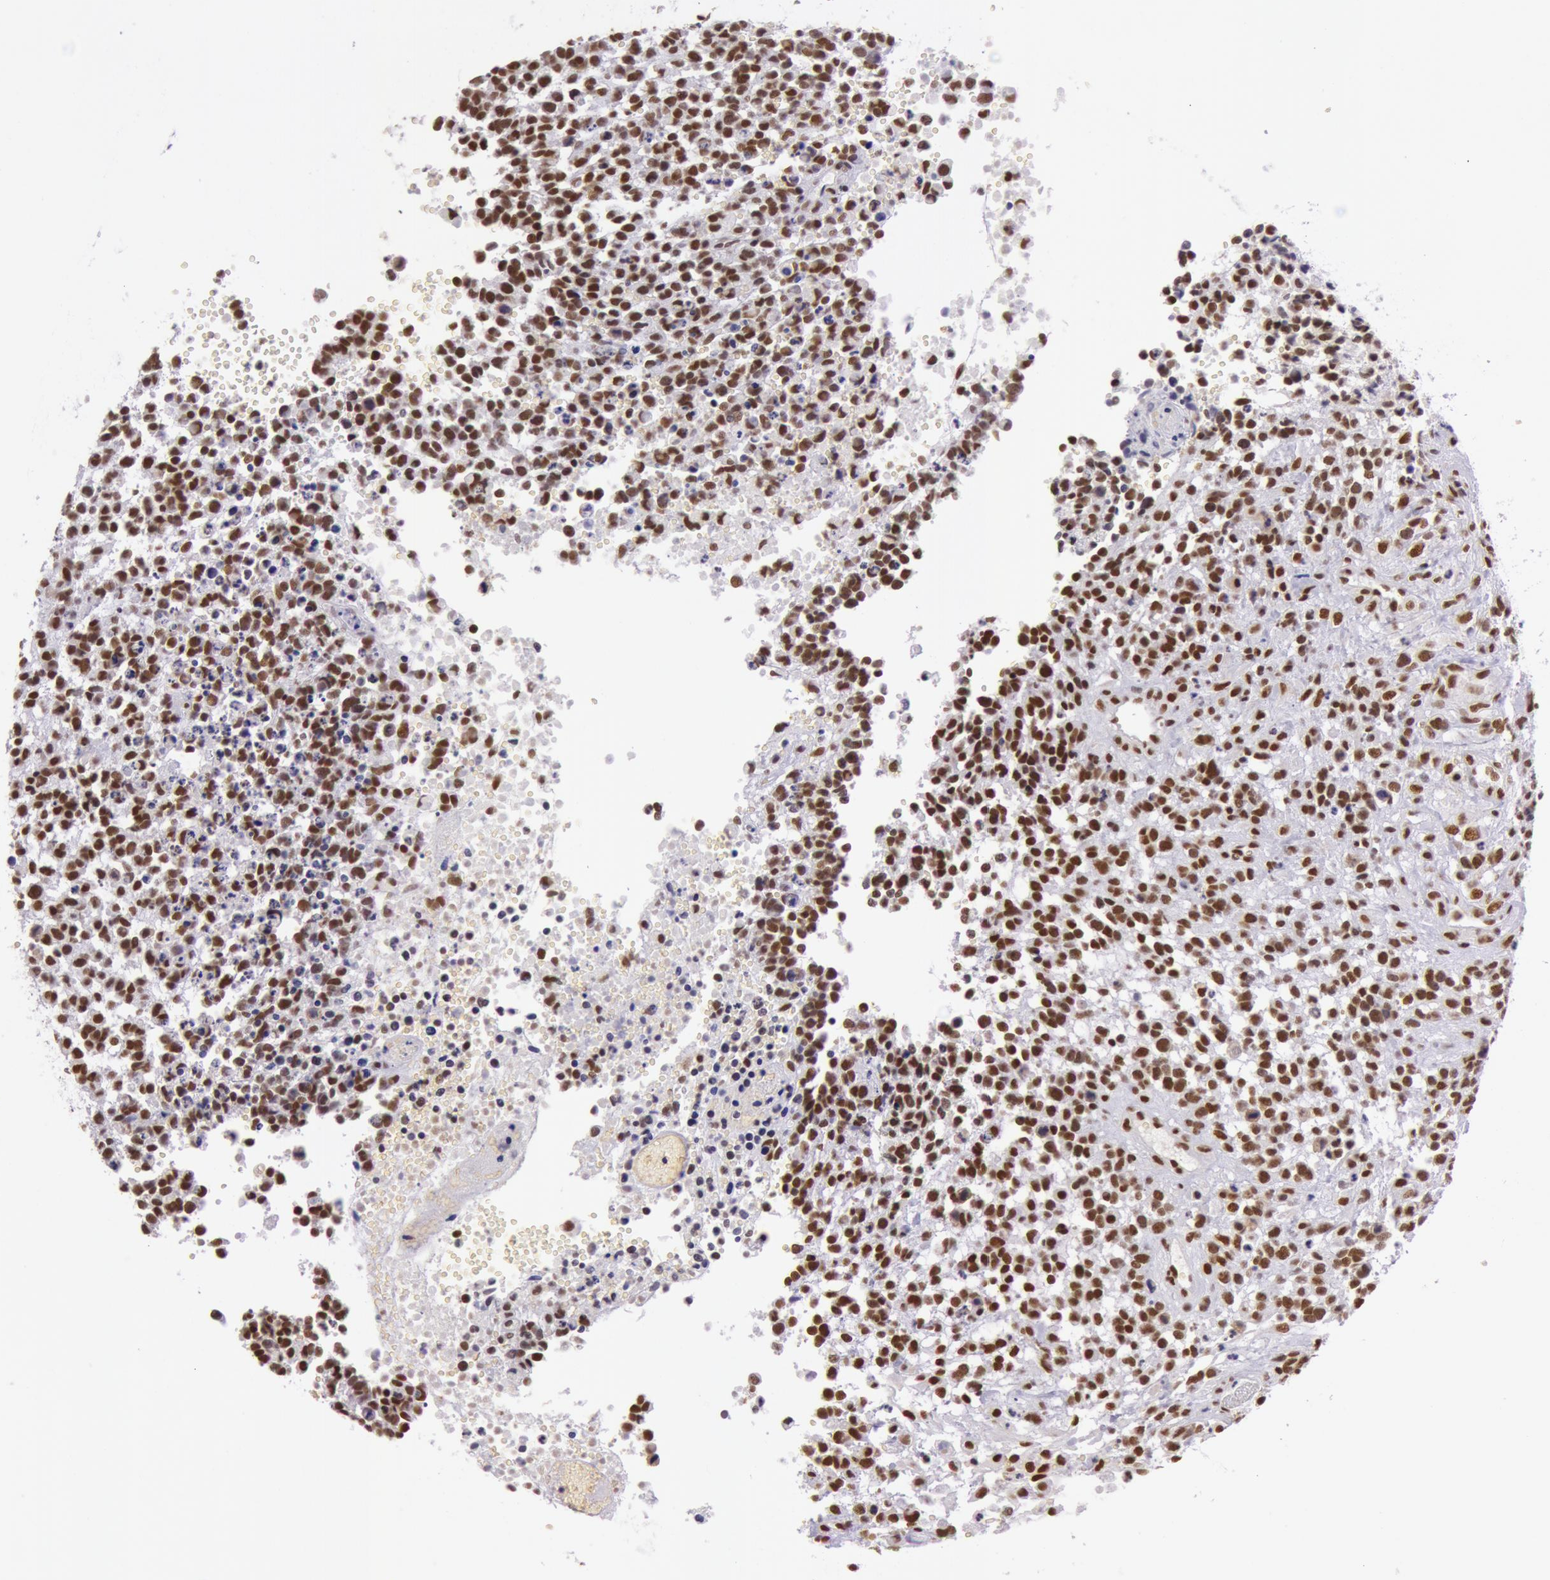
{"staining": {"intensity": "strong", "quantity": ">75%", "location": "nuclear"}, "tissue": "glioma", "cell_type": "Tumor cells", "image_type": "cancer", "snomed": [{"axis": "morphology", "description": "Glioma, malignant, High grade"}, {"axis": "topography", "description": "Brain"}], "caption": "High-grade glioma (malignant) was stained to show a protein in brown. There is high levels of strong nuclear positivity in approximately >75% of tumor cells.", "gene": "NBN", "patient": {"sex": "male", "age": 66}}